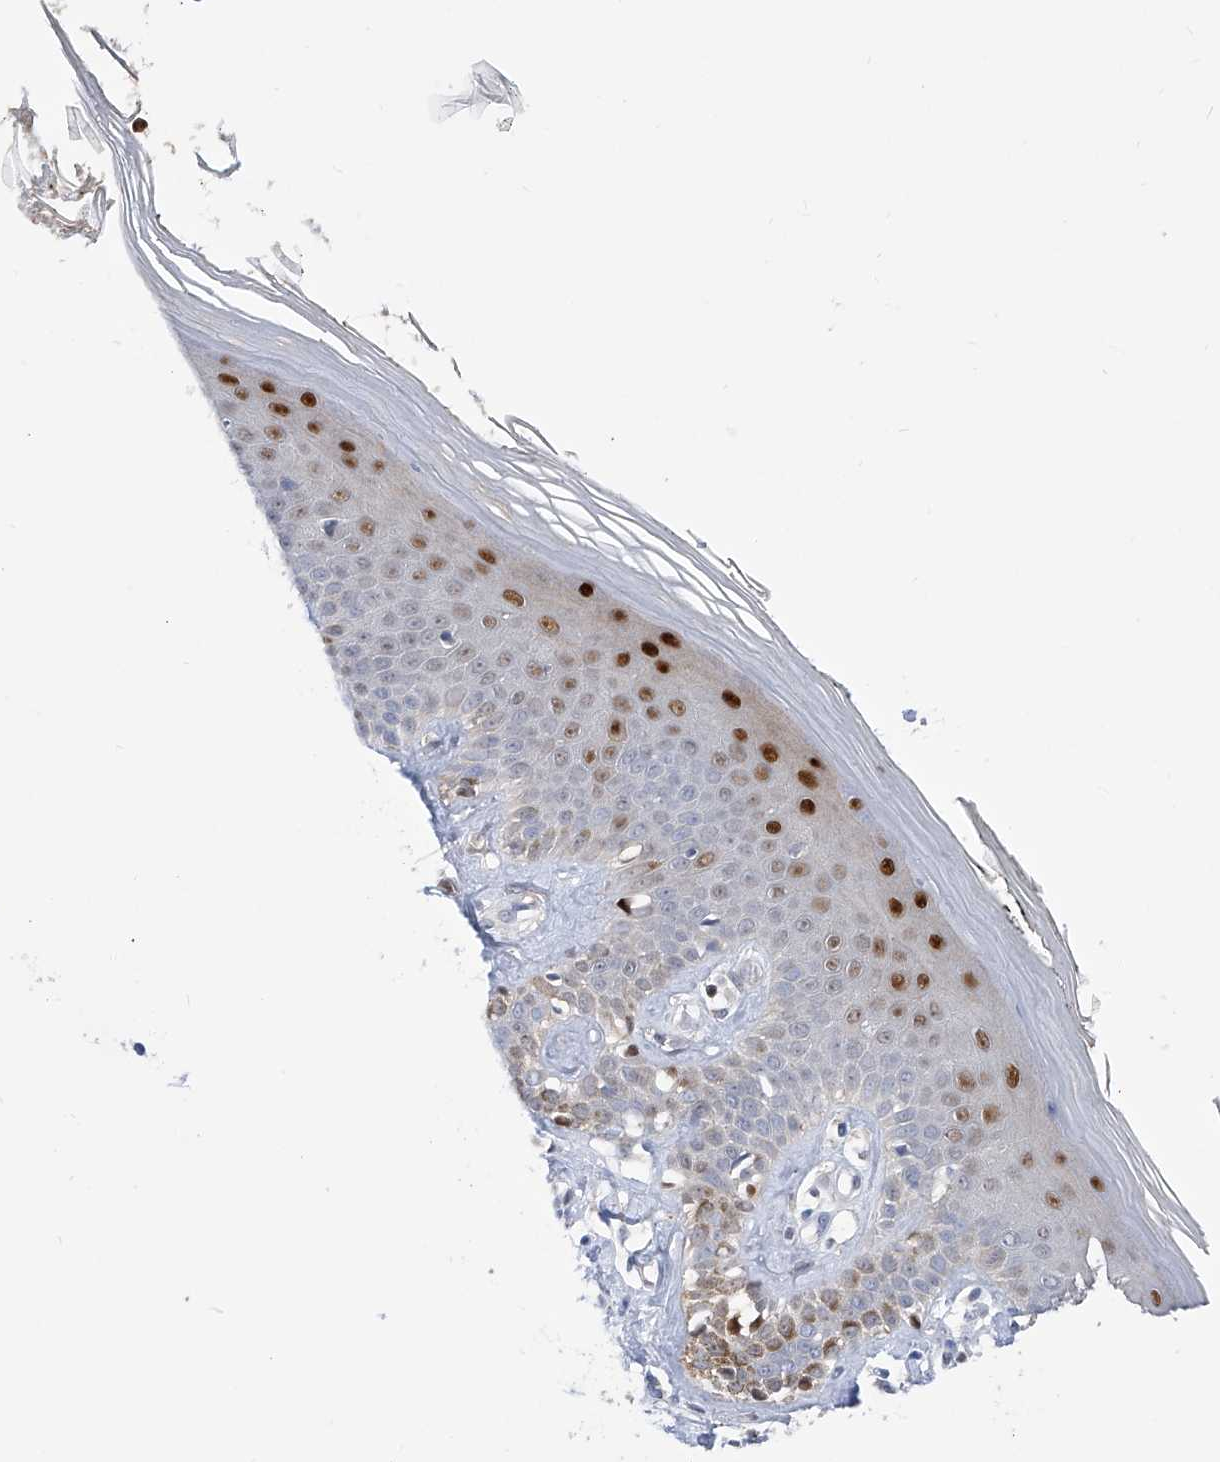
{"staining": {"intensity": "weak", "quantity": ">75%", "location": "cytoplasmic/membranous,nuclear"}, "tissue": "skin", "cell_type": "Fibroblasts", "image_type": "normal", "snomed": [{"axis": "morphology", "description": "Normal tissue, NOS"}, {"axis": "topography", "description": "Skin"}], "caption": "Protein expression analysis of benign skin displays weak cytoplasmic/membranous,nuclear expression in approximately >75% of fibroblasts.", "gene": "PHF20", "patient": {"sex": "female", "age": 64}}